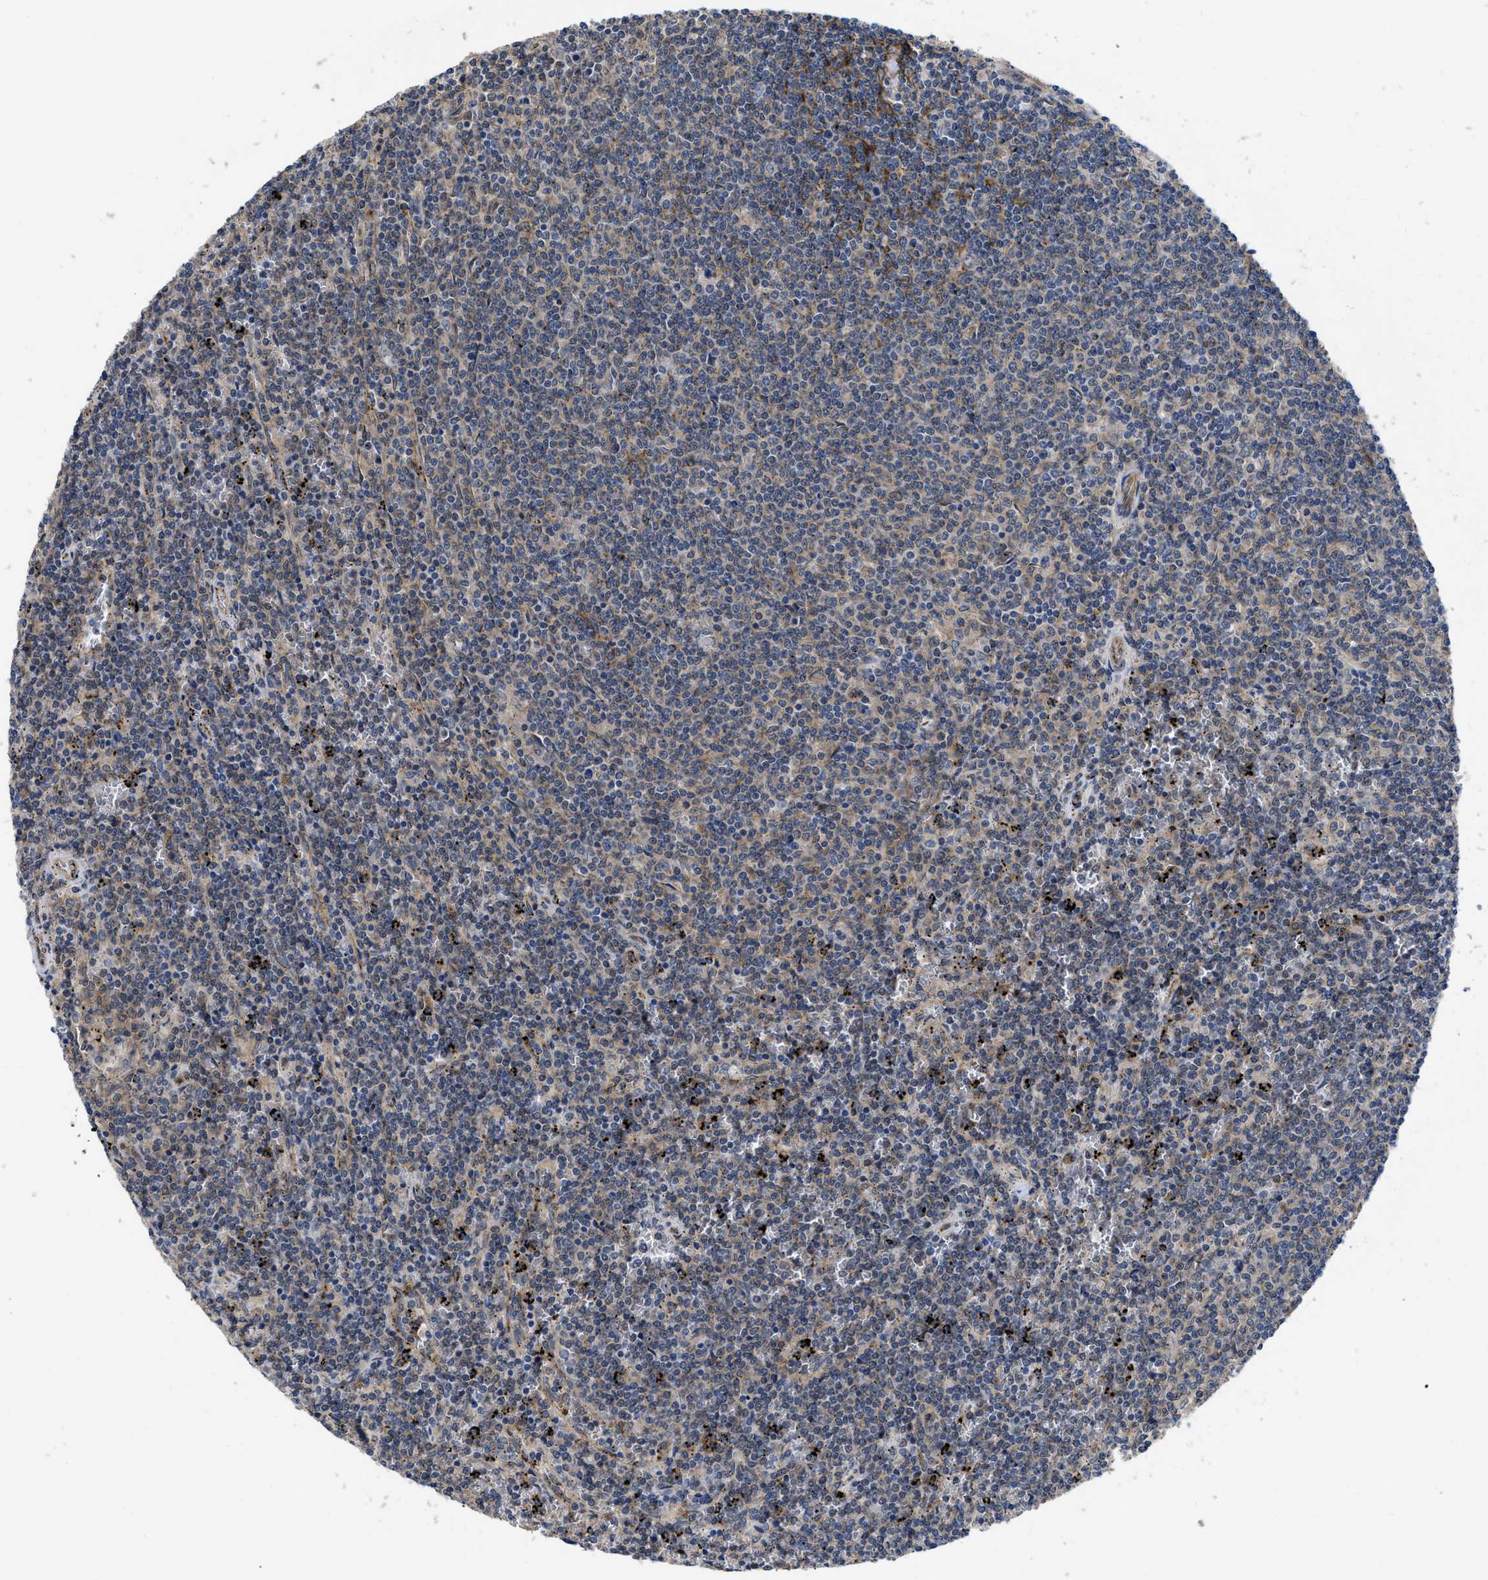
{"staining": {"intensity": "weak", "quantity": "<25%", "location": "cytoplasmic/membranous"}, "tissue": "lymphoma", "cell_type": "Tumor cells", "image_type": "cancer", "snomed": [{"axis": "morphology", "description": "Malignant lymphoma, non-Hodgkin's type, Low grade"}, {"axis": "topography", "description": "Spleen"}], "caption": "IHC micrograph of lymphoma stained for a protein (brown), which exhibits no staining in tumor cells.", "gene": "PKD2", "patient": {"sex": "female", "age": 50}}